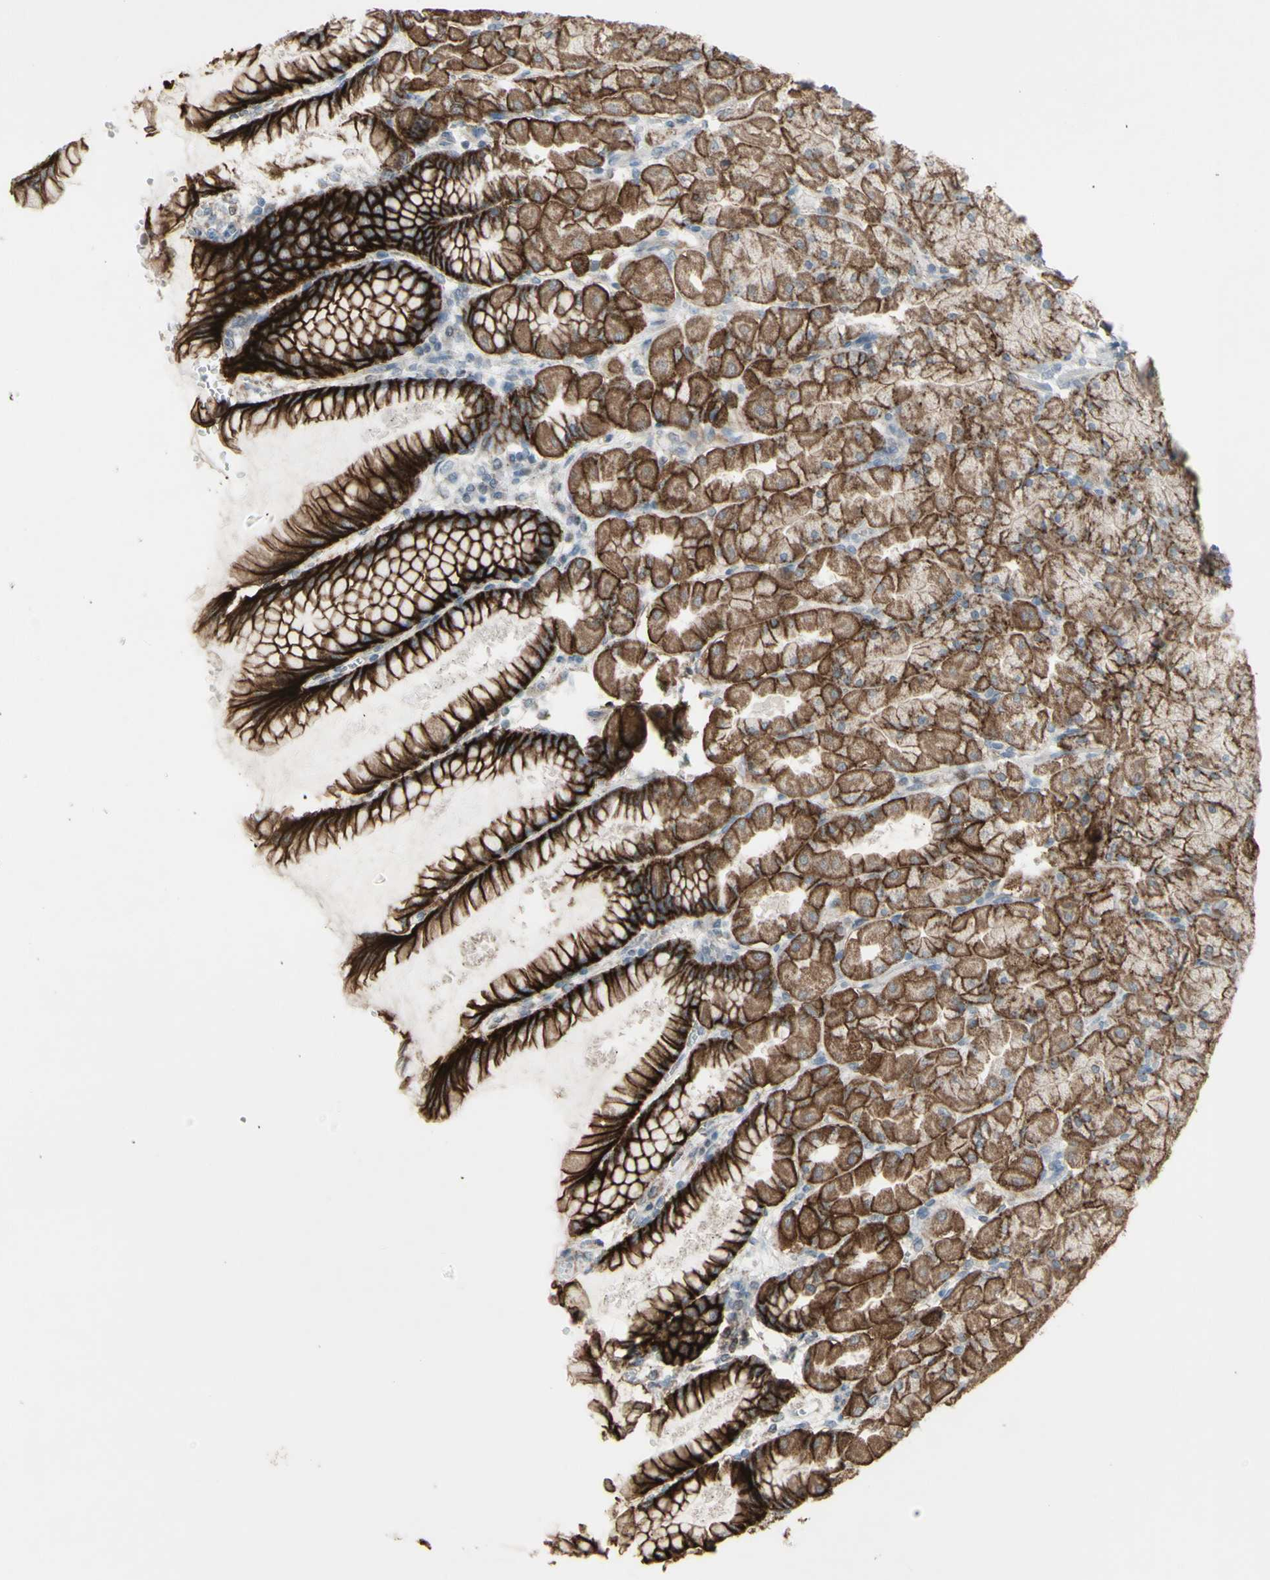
{"staining": {"intensity": "strong", "quantity": ">75%", "location": "cytoplasmic/membranous"}, "tissue": "stomach", "cell_type": "Glandular cells", "image_type": "normal", "snomed": [{"axis": "morphology", "description": "Normal tissue, NOS"}, {"axis": "topography", "description": "Stomach, upper"}], "caption": "Brown immunohistochemical staining in normal human stomach displays strong cytoplasmic/membranous positivity in approximately >75% of glandular cells. Immunohistochemistry stains the protein in brown and the nuclei are stained blue.", "gene": "ENSG00000285526", "patient": {"sex": "female", "age": 56}}